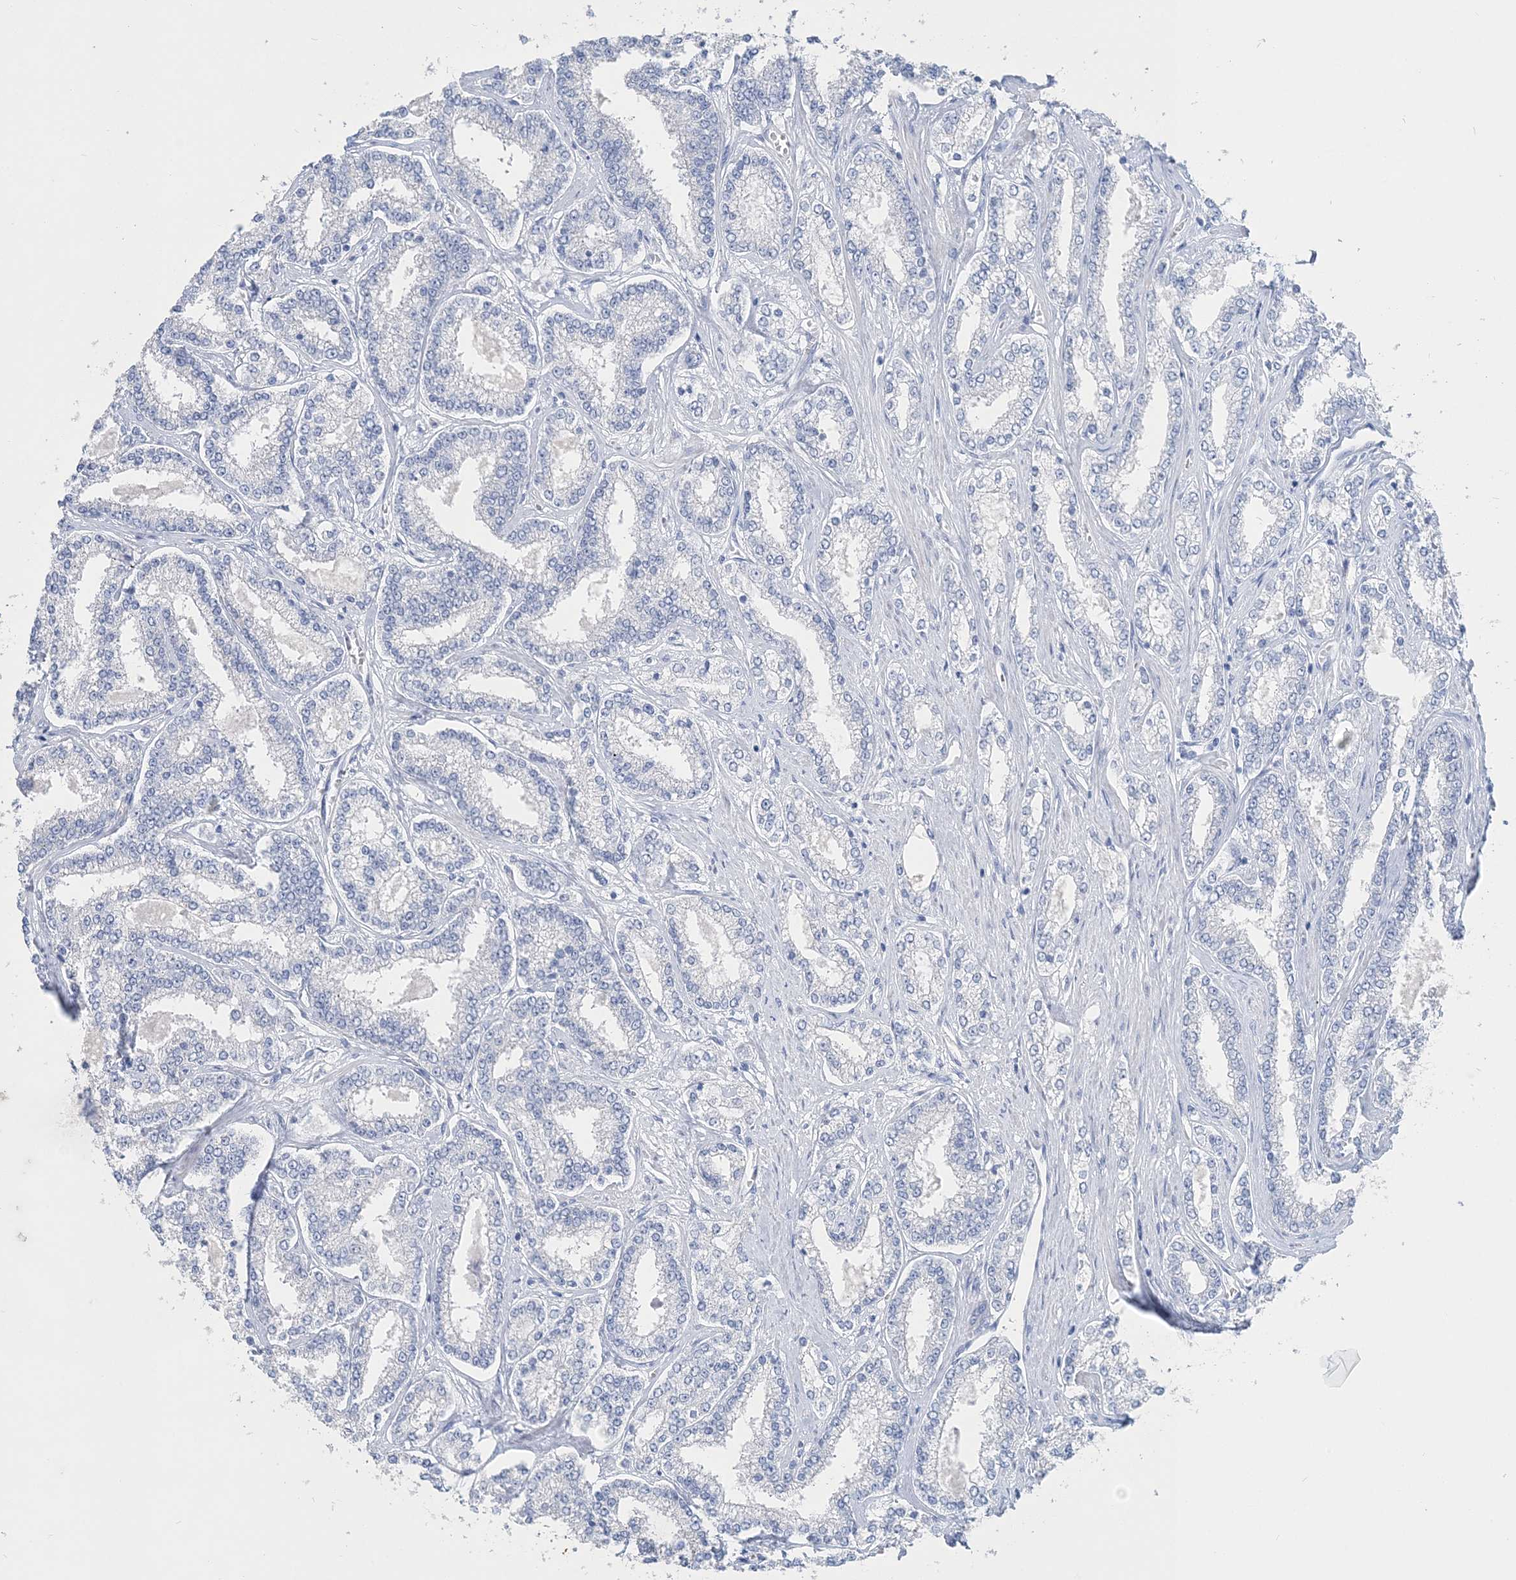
{"staining": {"intensity": "negative", "quantity": "none", "location": "none"}, "tissue": "prostate cancer", "cell_type": "Tumor cells", "image_type": "cancer", "snomed": [{"axis": "morphology", "description": "Normal tissue, NOS"}, {"axis": "morphology", "description": "Adenocarcinoma, High grade"}, {"axis": "topography", "description": "Prostate"}], "caption": "Tumor cells show no significant expression in prostate adenocarcinoma (high-grade). (Brightfield microscopy of DAB (3,3'-diaminobenzidine) immunohistochemistry (IHC) at high magnification).", "gene": "TSPYL6", "patient": {"sex": "male", "age": 83}}